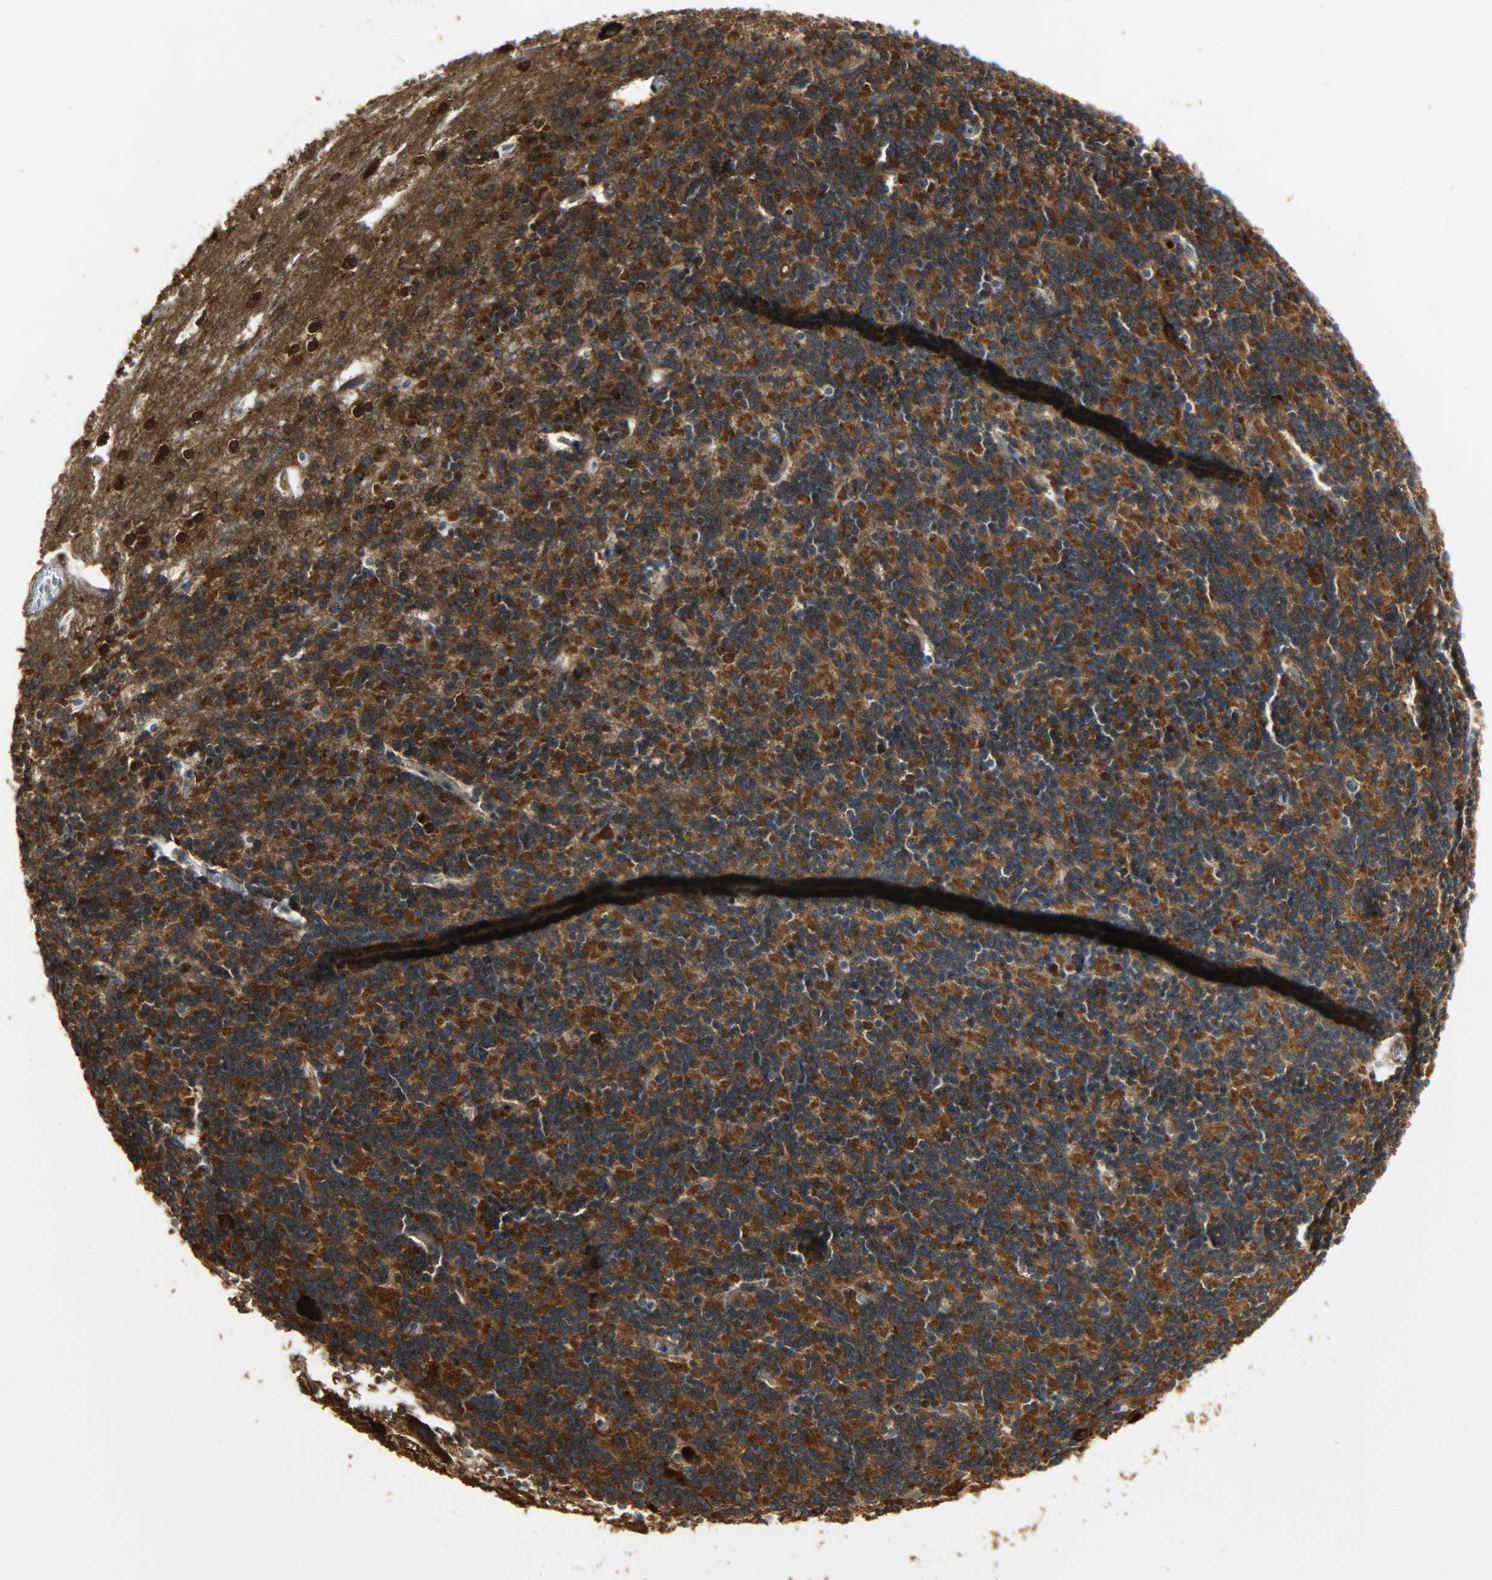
{"staining": {"intensity": "strong", "quantity": ">75%", "location": "cytoplasmic/membranous"}, "tissue": "cerebellum", "cell_type": "Cells in granular layer", "image_type": "normal", "snomed": [{"axis": "morphology", "description": "Normal tissue, NOS"}, {"axis": "topography", "description": "Cerebellum"}], "caption": "A high-resolution photomicrograph shows immunohistochemistry (IHC) staining of normal cerebellum, which reveals strong cytoplasmic/membranous positivity in about >75% of cells in granular layer.", "gene": "C1orf198", "patient": {"sex": "female", "age": 19}}